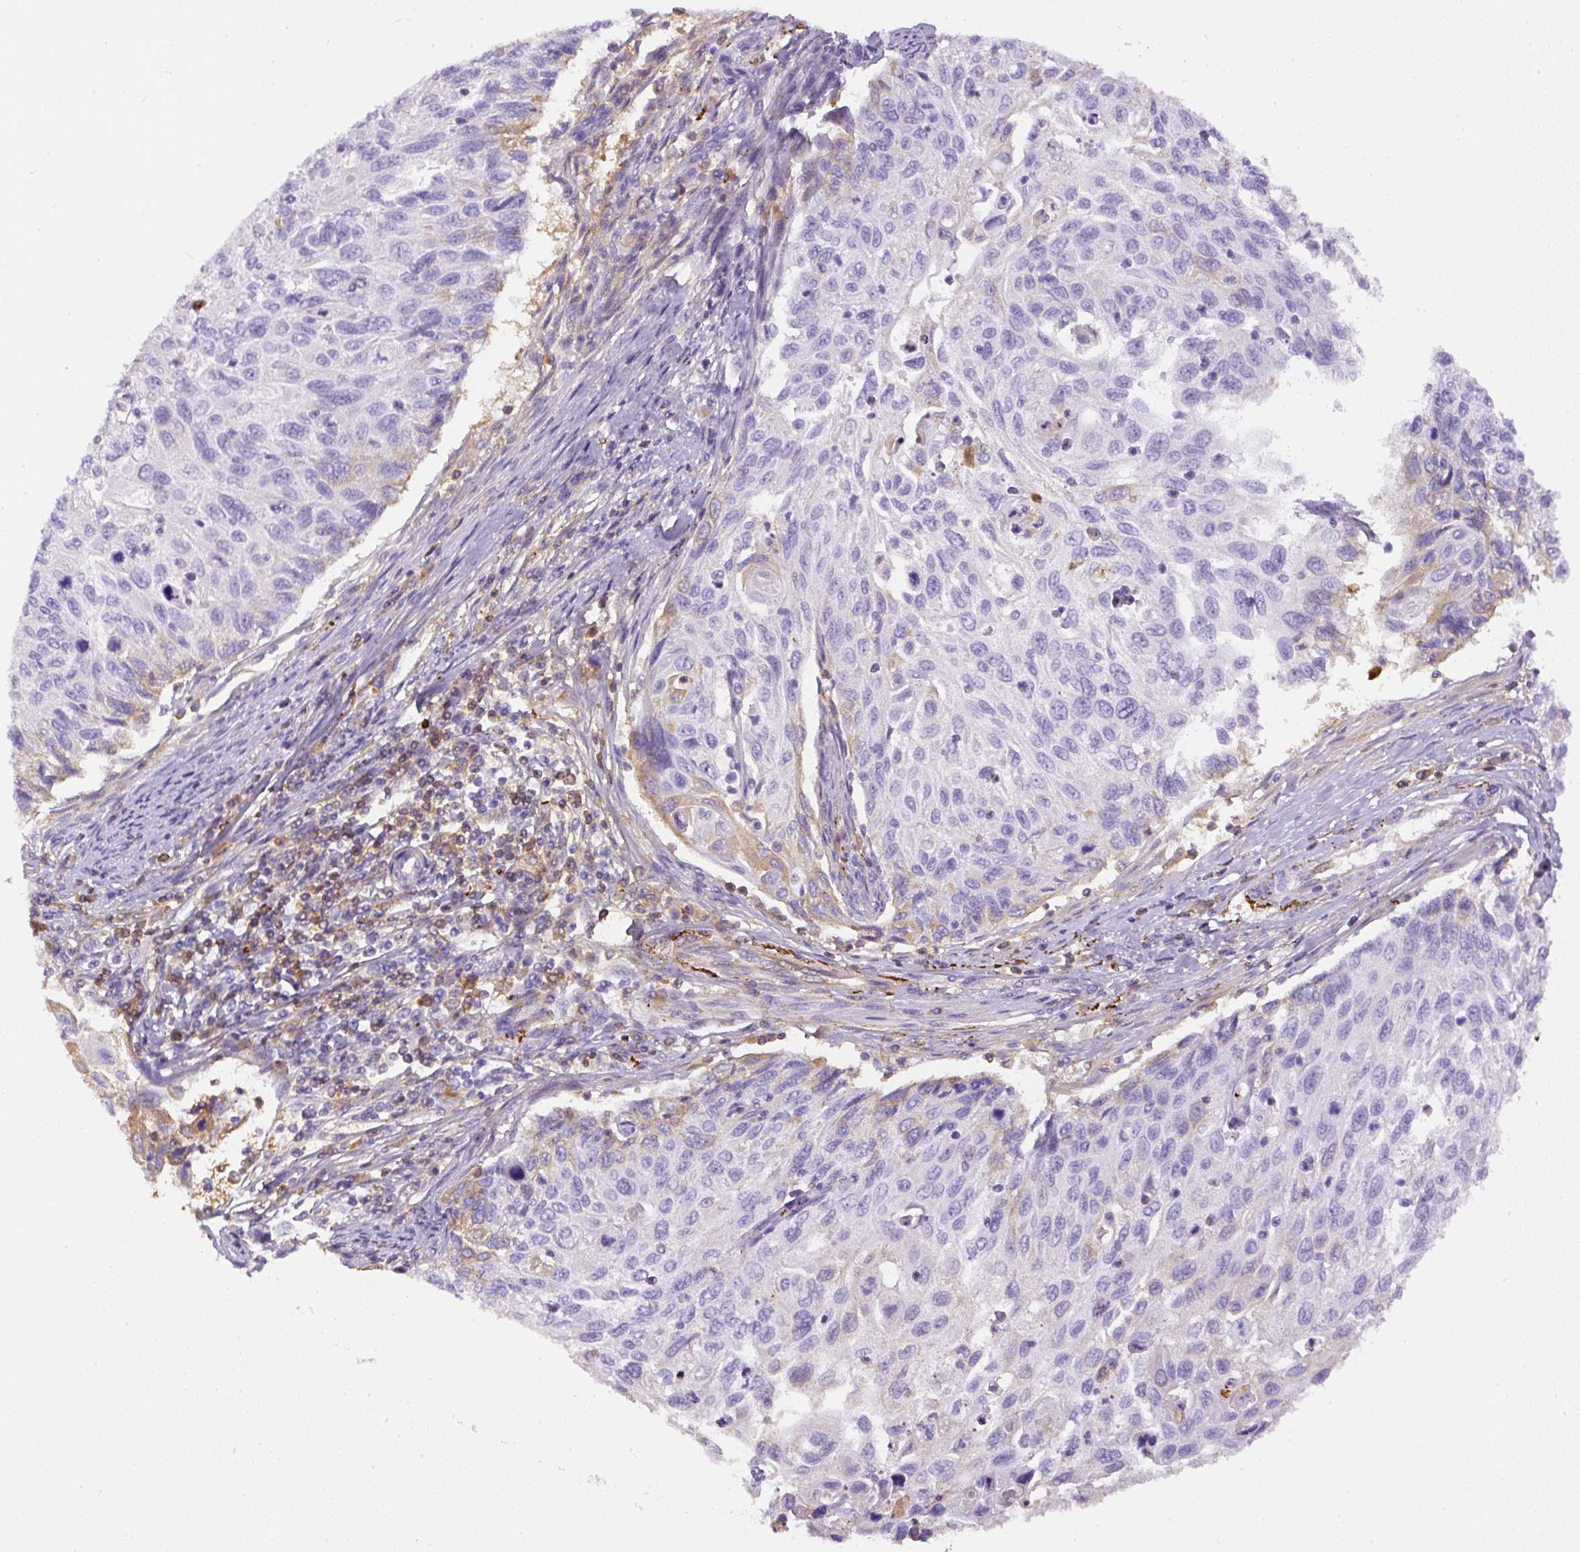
{"staining": {"intensity": "negative", "quantity": "none", "location": "none"}, "tissue": "cervical cancer", "cell_type": "Tumor cells", "image_type": "cancer", "snomed": [{"axis": "morphology", "description": "Squamous cell carcinoma, NOS"}, {"axis": "topography", "description": "Cervix"}], "caption": "Immunohistochemistry (IHC) image of neoplastic tissue: human cervical cancer (squamous cell carcinoma) stained with DAB shows no significant protein positivity in tumor cells.", "gene": "APCS", "patient": {"sex": "female", "age": 70}}